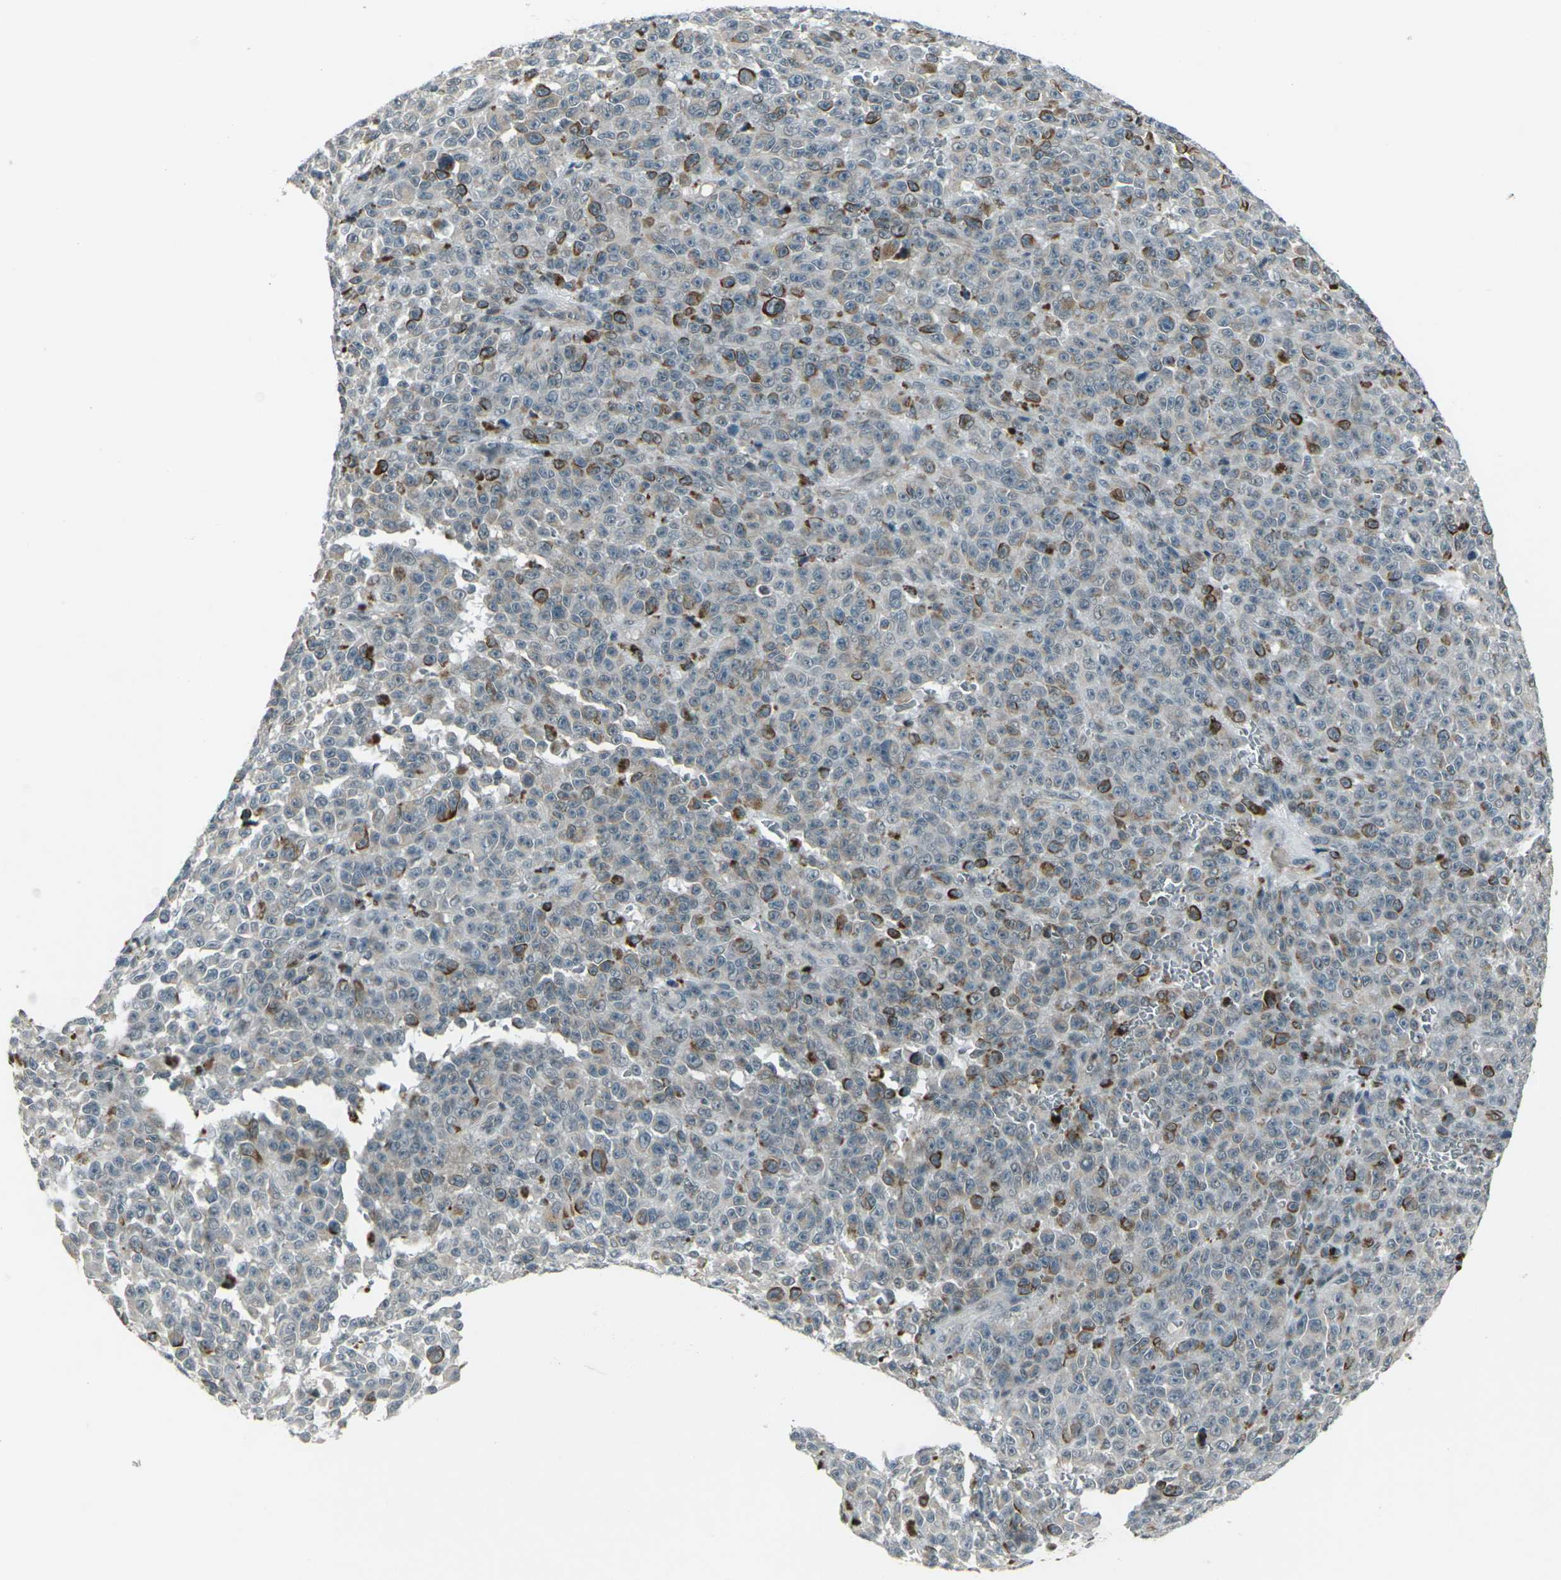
{"staining": {"intensity": "strong", "quantity": "<25%", "location": "cytoplasmic/membranous"}, "tissue": "melanoma", "cell_type": "Tumor cells", "image_type": "cancer", "snomed": [{"axis": "morphology", "description": "Malignant melanoma, NOS"}, {"axis": "topography", "description": "Skin"}], "caption": "High-power microscopy captured an IHC micrograph of malignant melanoma, revealing strong cytoplasmic/membranous positivity in approximately <25% of tumor cells.", "gene": "GPR19", "patient": {"sex": "female", "age": 82}}